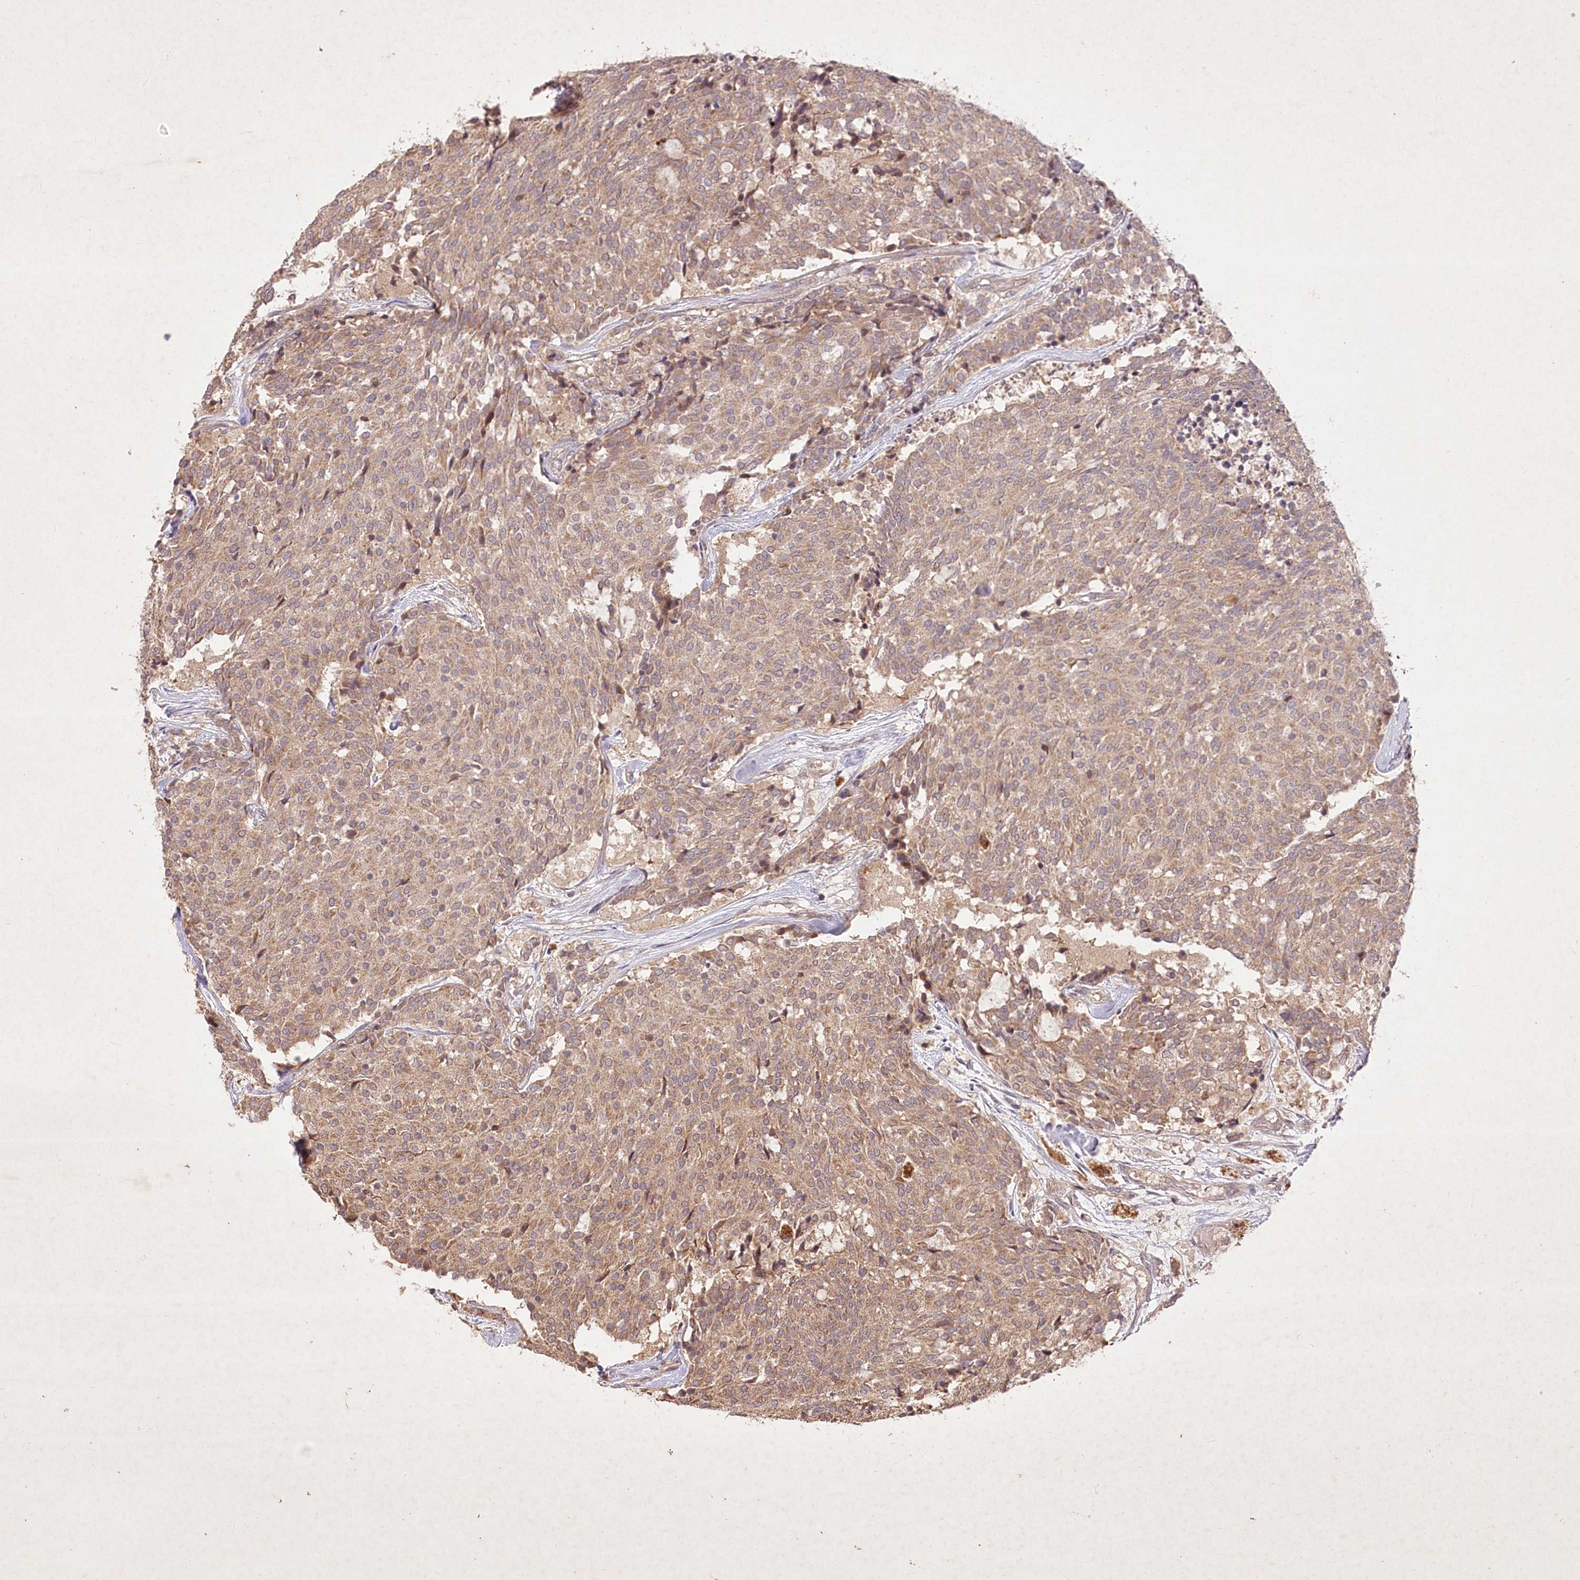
{"staining": {"intensity": "weak", "quantity": ">75%", "location": "cytoplasmic/membranous"}, "tissue": "carcinoid", "cell_type": "Tumor cells", "image_type": "cancer", "snomed": [{"axis": "morphology", "description": "Carcinoid, malignant, NOS"}, {"axis": "topography", "description": "Pancreas"}], "caption": "Carcinoid (malignant) tissue exhibits weak cytoplasmic/membranous expression in approximately >75% of tumor cells", "gene": "IRAK1BP1", "patient": {"sex": "female", "age": 54}}